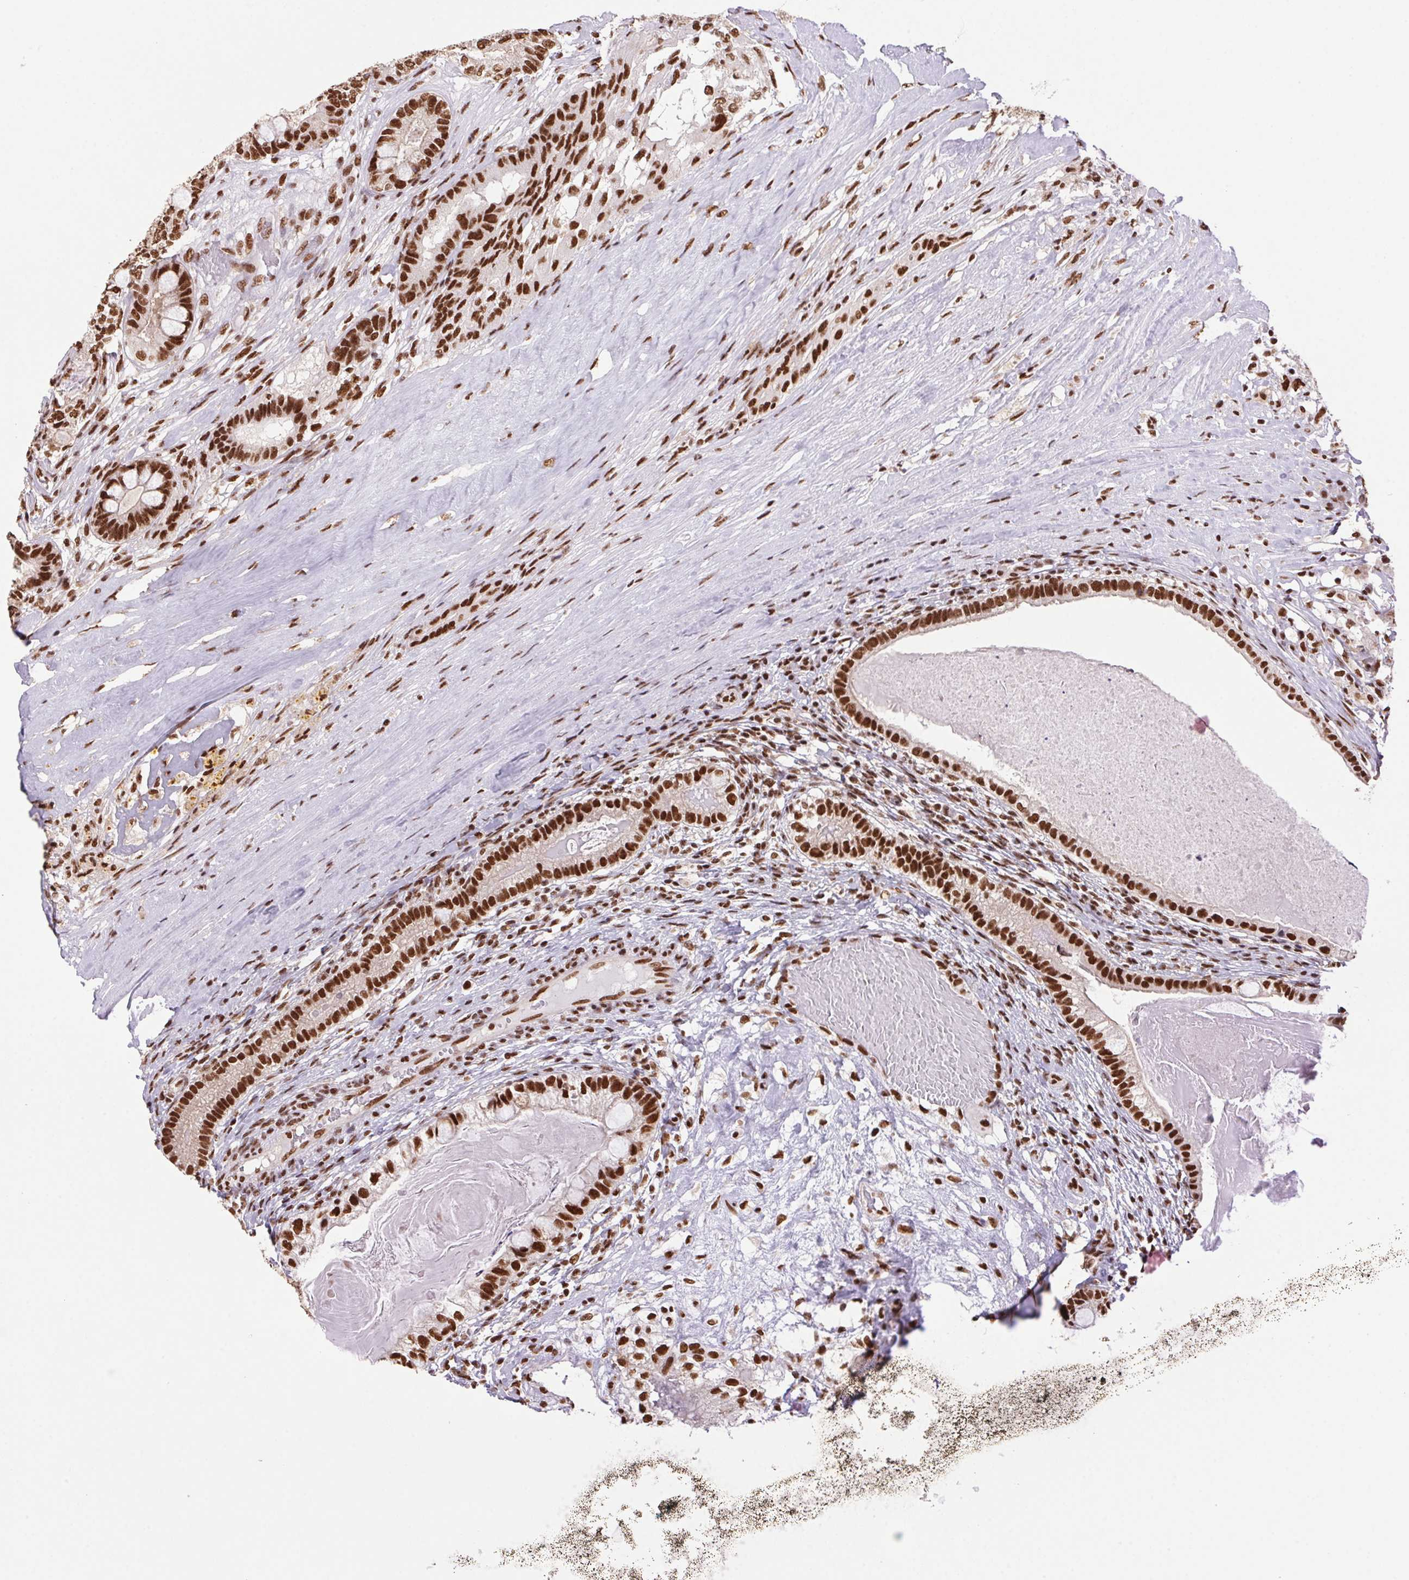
{"staining": {"intensity": "strong", "quantity": ">75%", "location": "nuclear"}, "tissue": "testis cancer", "cell_type": "Tumor cells", "image_type": "cancer", "snomed": [{"axis": "morphology", "description": "Seminoma, NOS"}, {"axis": "morphology", "description": "Carcinoma, Embryonal, NOS"}, {"axis": "topography", "description": "Testis"}], "caption": "Immunohistochemical staining of human testis cancer (seminoma) demonstrates strong nuclear protein staining in approximately >75% of tumor cells.", "gene": "ZNF207", "patient": {"sex": "male", "age": 41}}